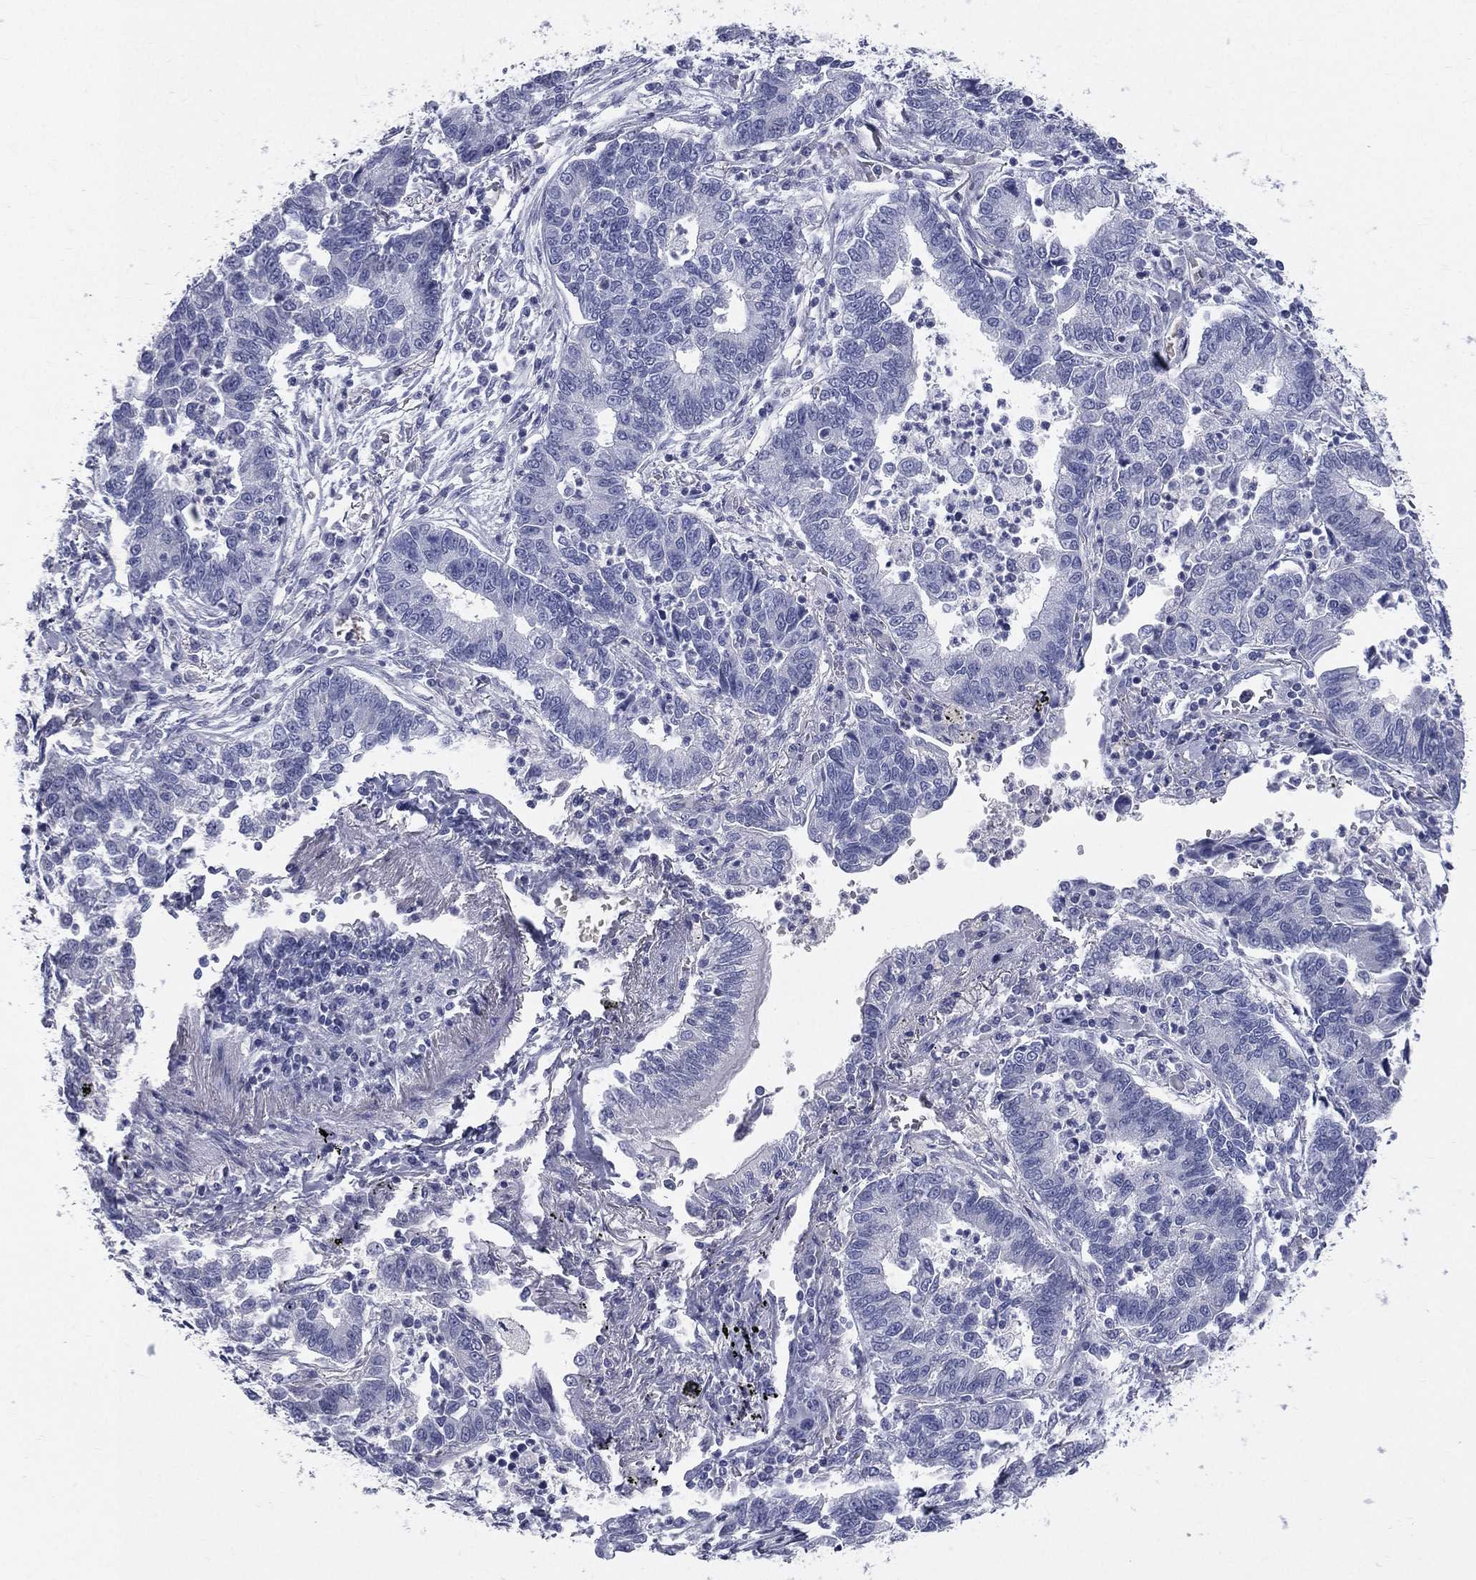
{"staining": {"intensity": "negative", "quantity": "none", "location": "none"}, "tissue": "lung cancer", "cell_type": "Tumor cells", "image_type": "cancer", "snomed": [{"axis": "morphology", "description": "Adenocarcinoma, NOS"}, {"axis": "topography", "description": "Lung"}], "caption": "Human lung cancer stained for a protein using IHC reveals no staining in tumor cells.", "gene": "HP", "patient": {"sex": "female", "age": 57}}